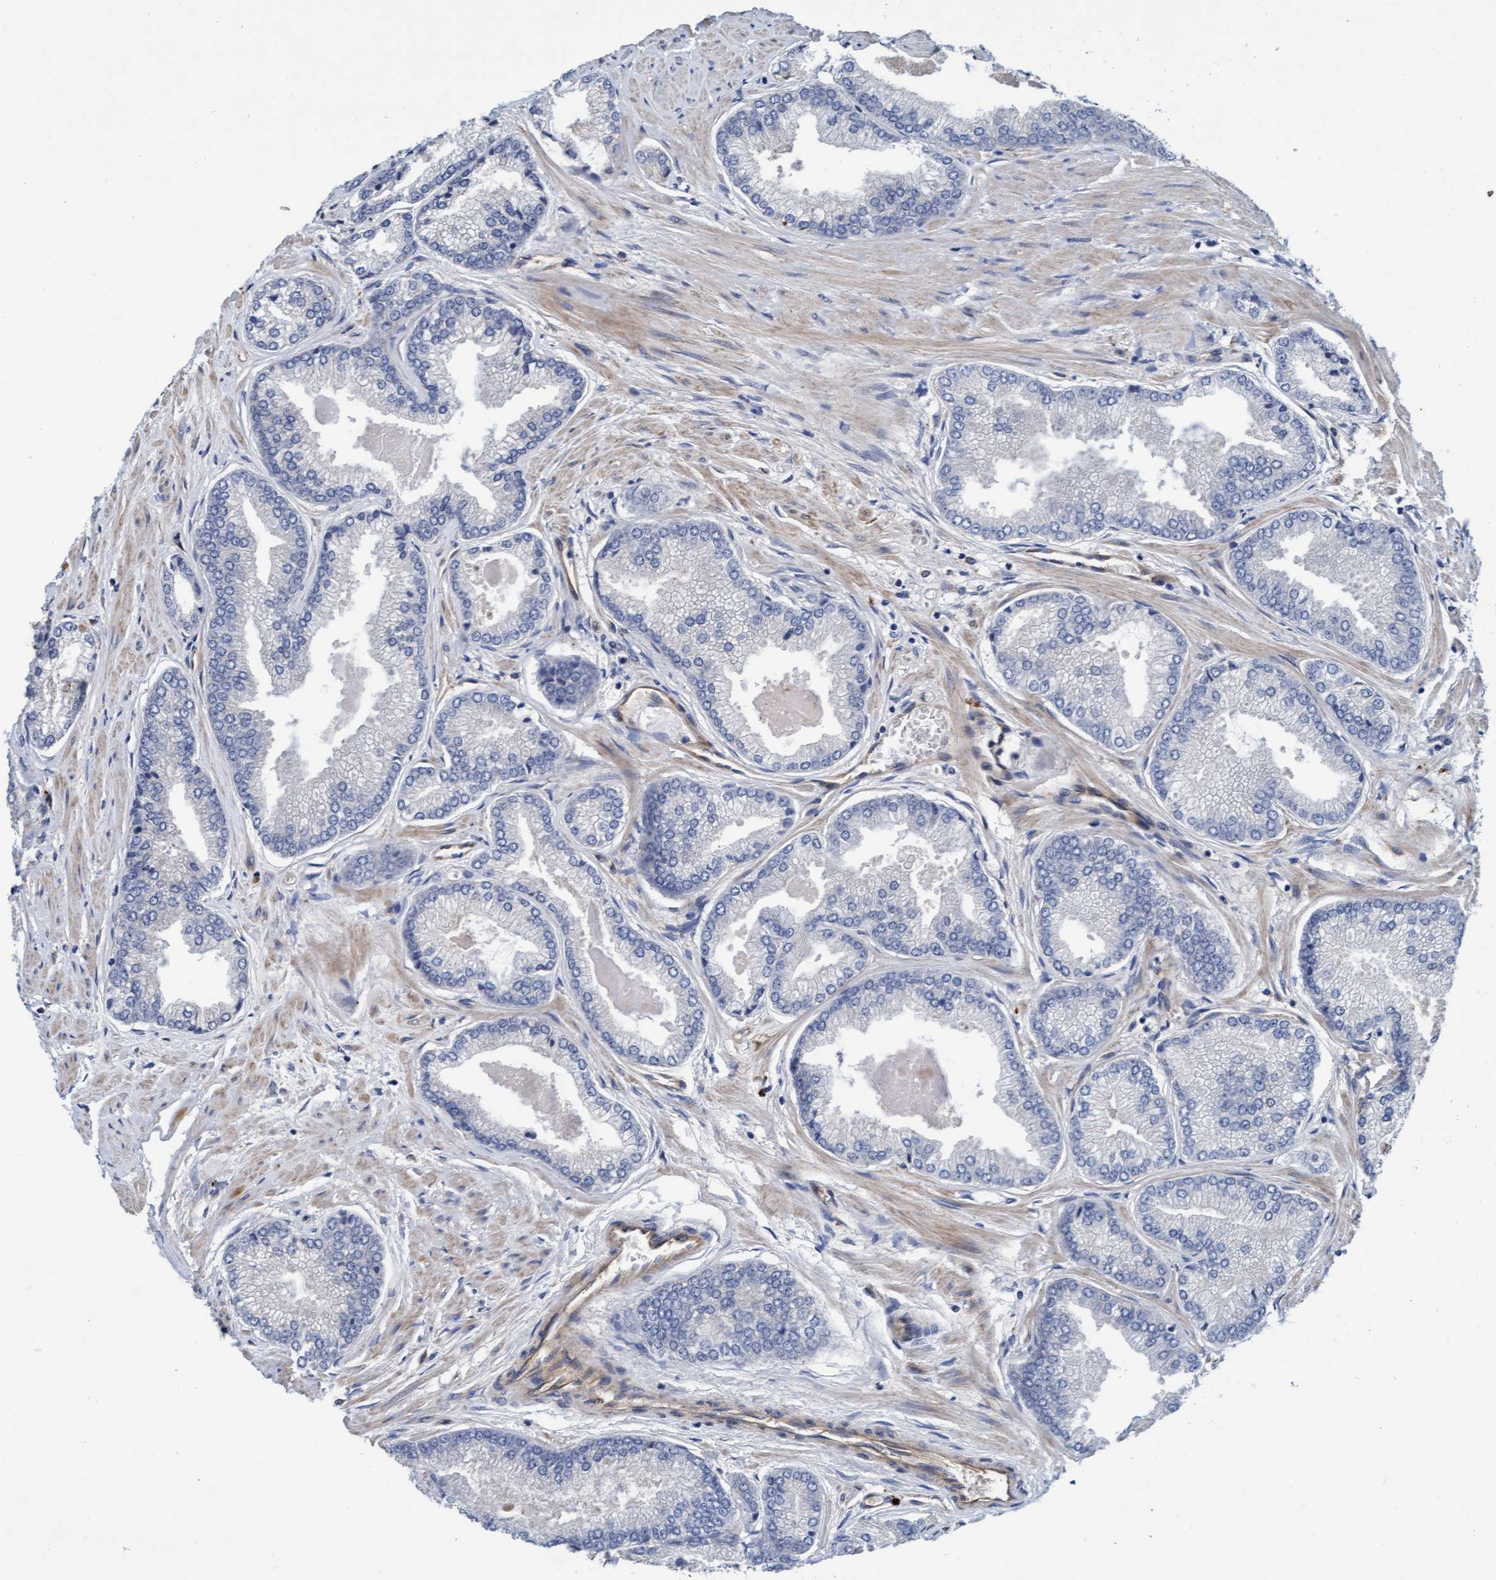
{"staining": {"intensity": "negative", "quantity": "none", "location": "none"}, "tissue": "prostate cancer", "cell_type": "Tumor cells", "image_type": "cancer", "snomed": [{"axis": "morphology", "description": "Adenocarcinoma, High grade"}, {"axis": "topography", "description": "Prostate"}], "caption": "IHC histopathology image of neoplastic tissue: human prostate high-grade adenocarcinoma stained with DAB displays no significant protein positivity in tumor cells.", "gene": "STXBP4", "patient": {"sex": "male", "age": 61}}